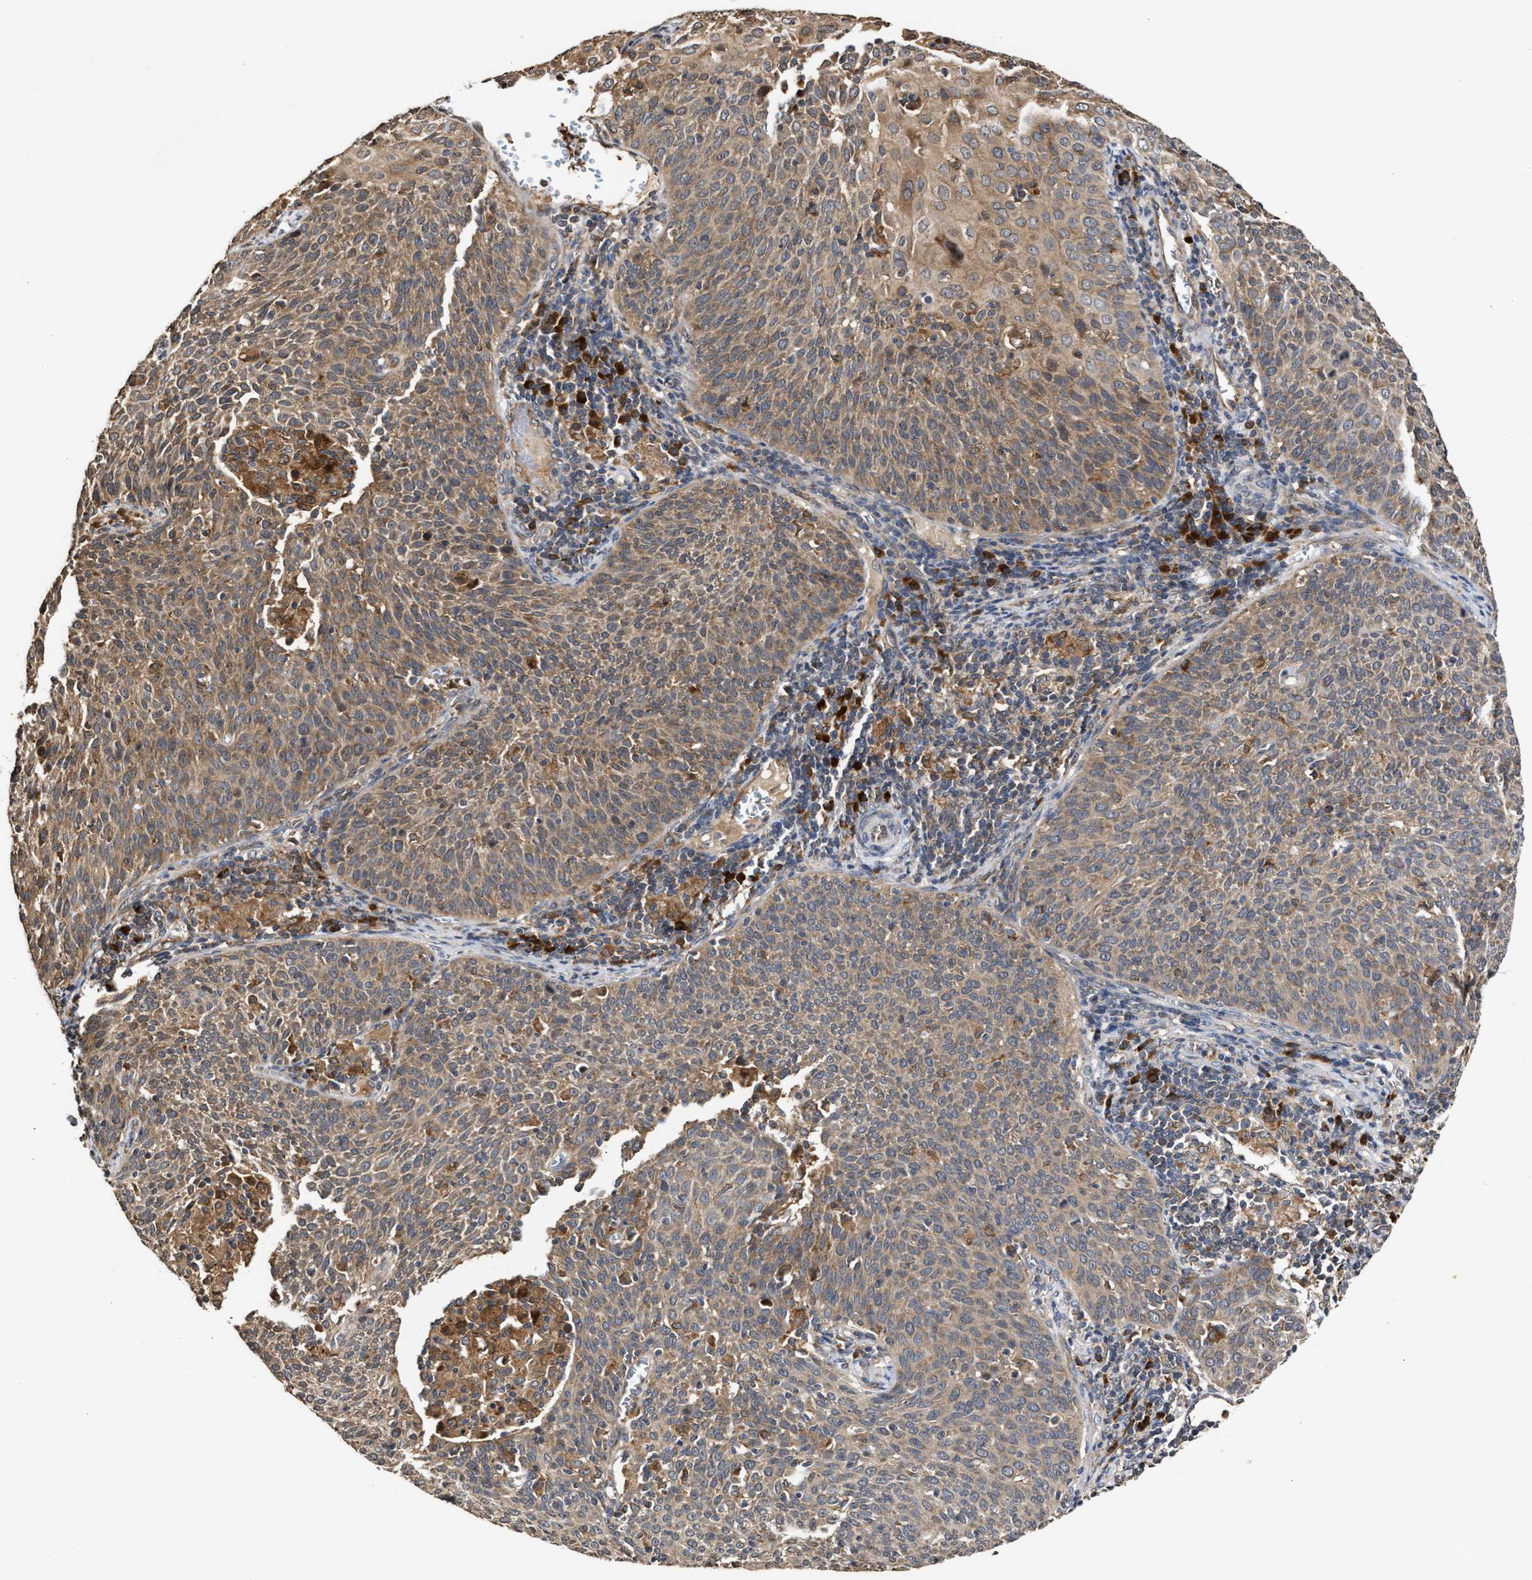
{"staining": {"intensity": "moderate", "quantity": ">75%", "location": "cytoplasmic/membranous"}, "tissue": "cervical cancer", "cell_type": "Tumor cells", "image_type": "cancer", "snomed": [{"axis": "morphology", "description": "Squamous cell carcinoma, NOS"}, {"axis": "topography", "description": "Cervix"}], "caption": "DAB (3,3'-diaminobenzidine) immunohistochemical staining of human cervical cancer reveals moderate cytoplasmic/membranous protein expression in approximately >75% of tumor cells.", "gene": "SAR1A", "patient": {"sex": "female", "age": 38}}